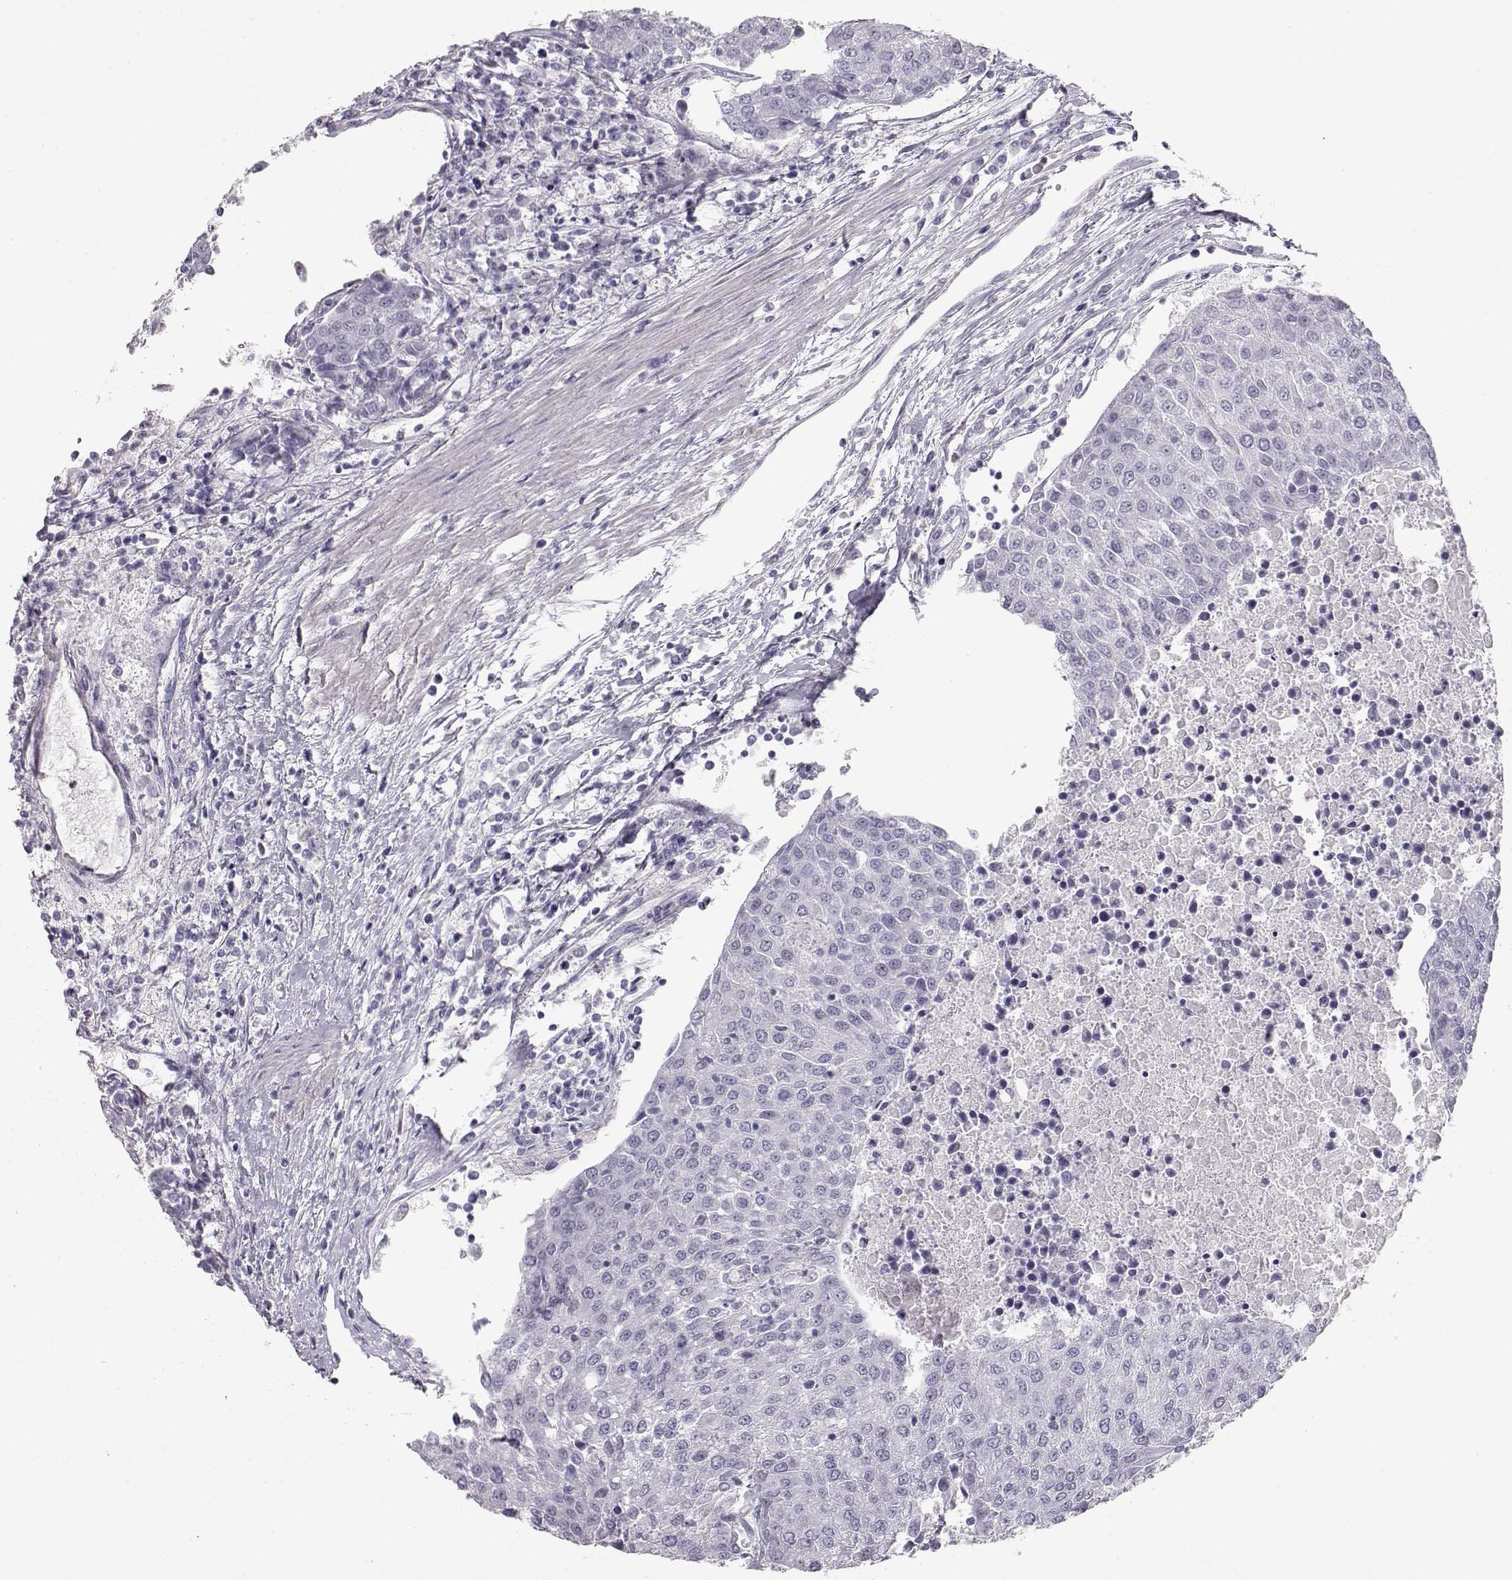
{"staining": {"intensity": "negative", "quantity": "none", "location": "none"}, "tissue": "urothelial cancer", "cell_type": "Tumor cells", "image_type": "cancer", "snomed": [{"axis": "morphology", "description": "Urothelial carcinoma, High grade"}, {"axis": "topography", "description": "Urinary bladder"}], "caption": "Immunohistochemistry (IHC) micrograph of urothelial carcinoma (high-grade) stained for a protein (brown), which reveals no expression in tumor cells.", "gene": "SLC18A1", "patient": {"sex": "female", "age": 85}}